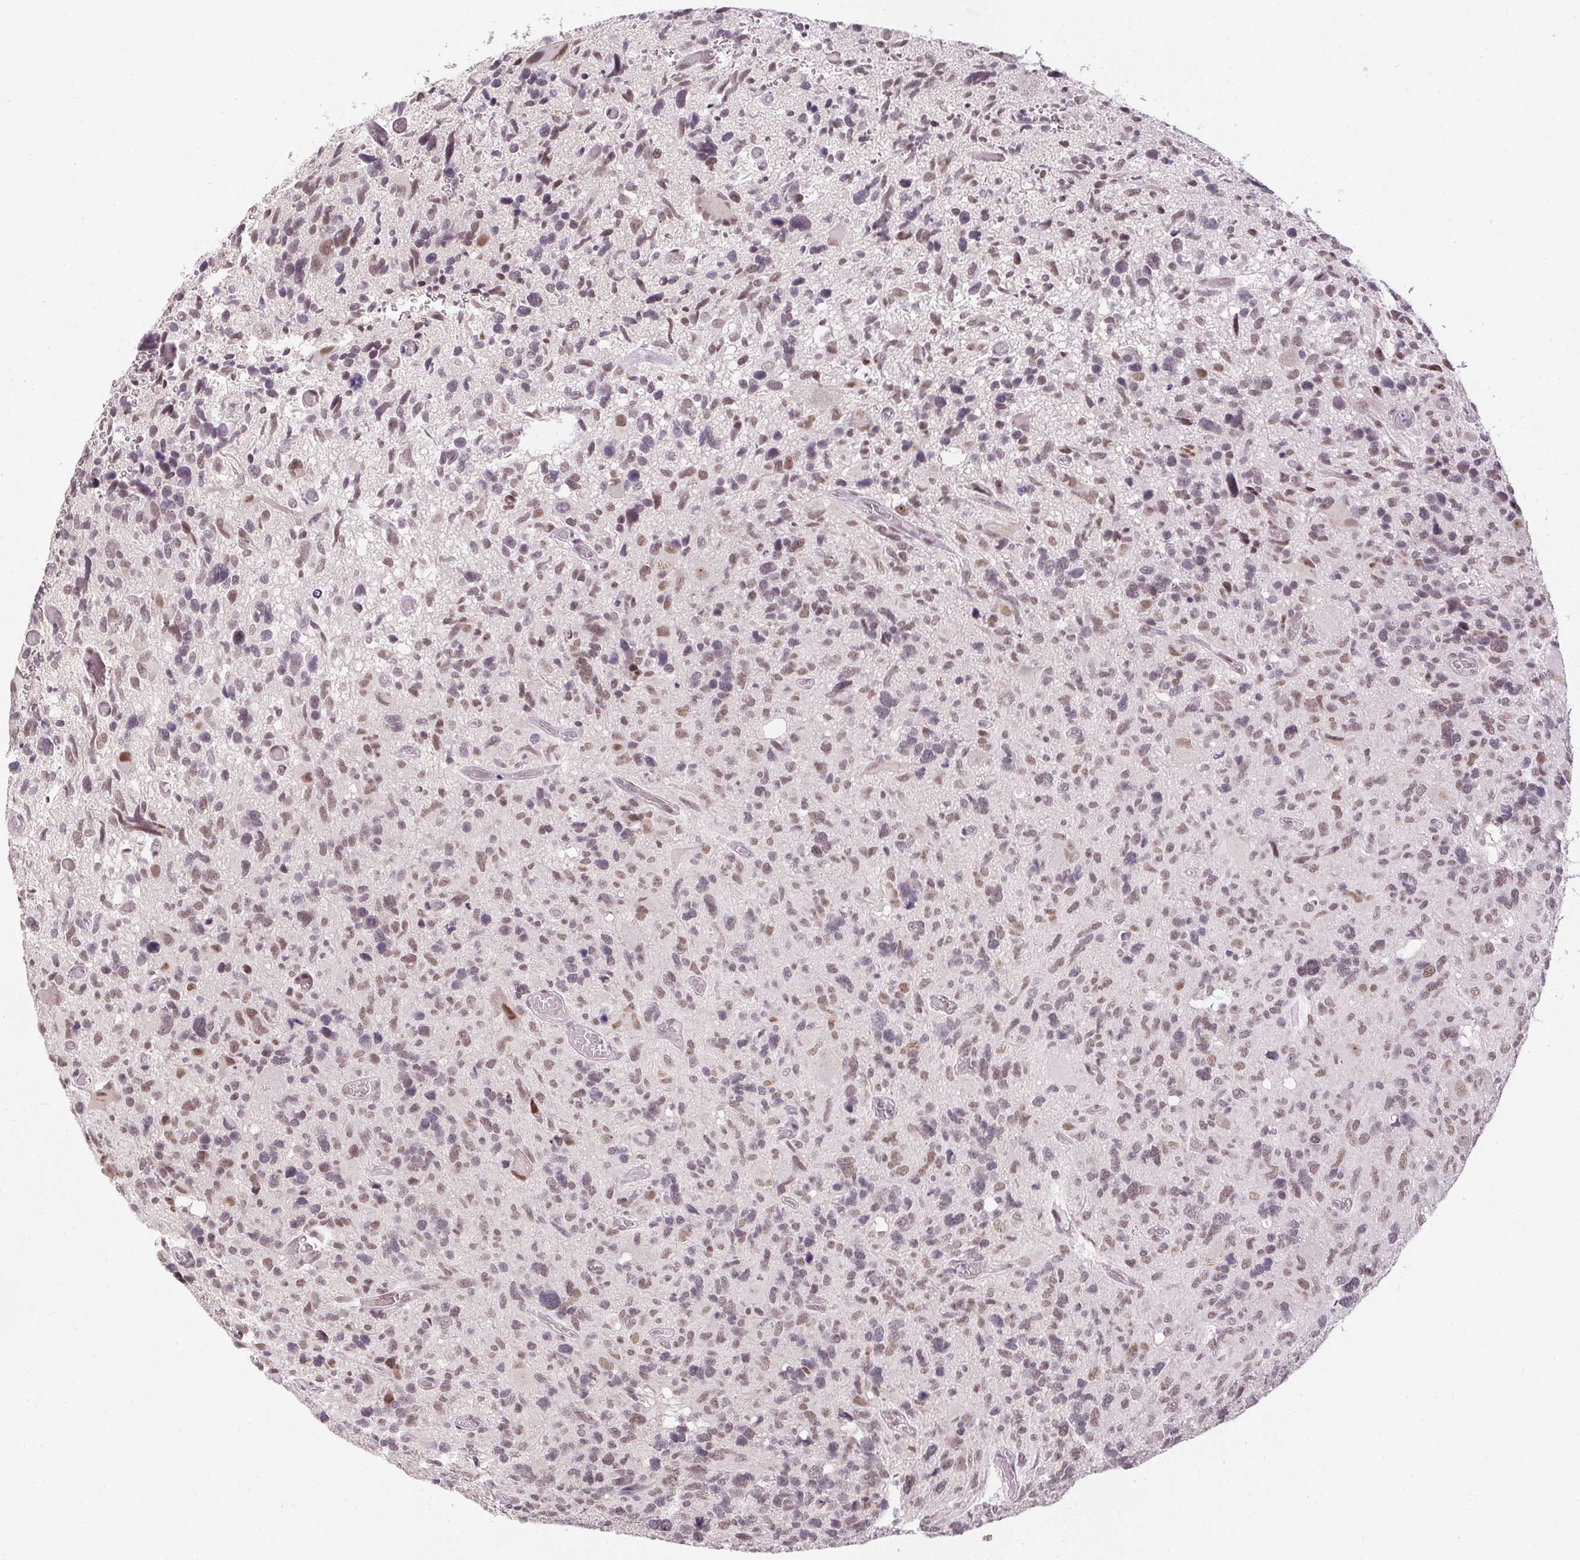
{"staining": {"intensity": "weak", "quantity": ">75%", "location": "nuclear"}, "tissue": "glioma", "cell_type": "Tumor cells", "image_type": "cancer", "snomed": [{"axis": "morphology", "description": "Glioma, malignant, High grade"}, {"axis": "topography", "description": "Brain"}], "caption": "Immunohistochemistry (IHC) of malignant high-grade glioma exhibits low levels of weak nuclear expression in about >75% of tumor cells.", "gene": "KDM4D", "patient": {"sex": "male", "age": 49}}